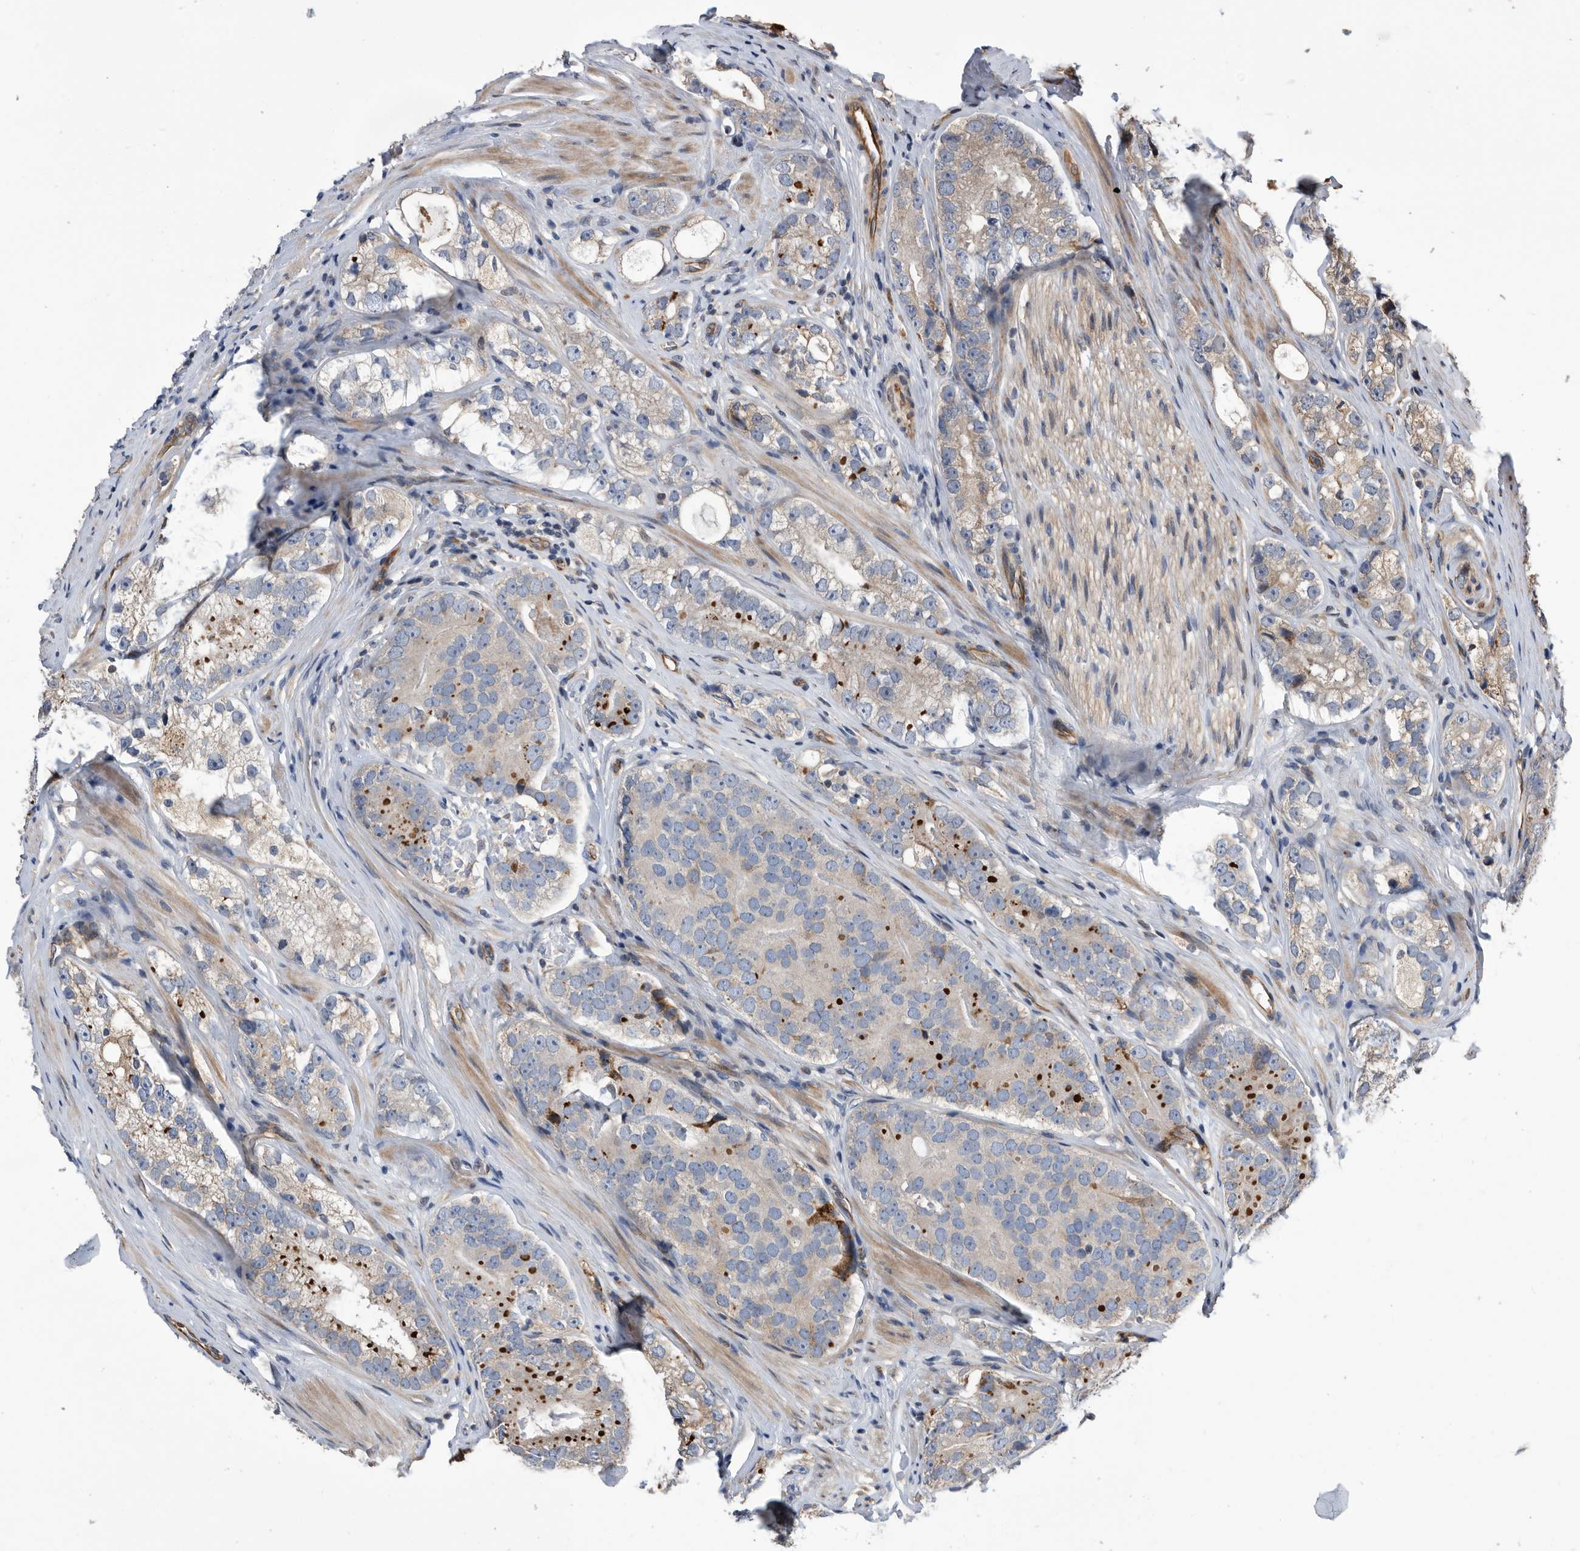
{"staining": {"intensity": "weak", "quantity": "<25%", "location": "cytoplasmic/membranous"}, "tissue": "prostate cancer", "cell_type": "Tumor cells", "image_type": "cancer", "snomed": [{"axis": "morphology", "description": "Adenocarcinoma, High grade"}, {"axis": "topography", "description": "Prostate"}], "caption": "Tumor cells are negative for brown protein staining in high-grade adenocarcinoma (prostate).", "gene": "SERINC2", "patient": {"sex": "male", "age": 56}}